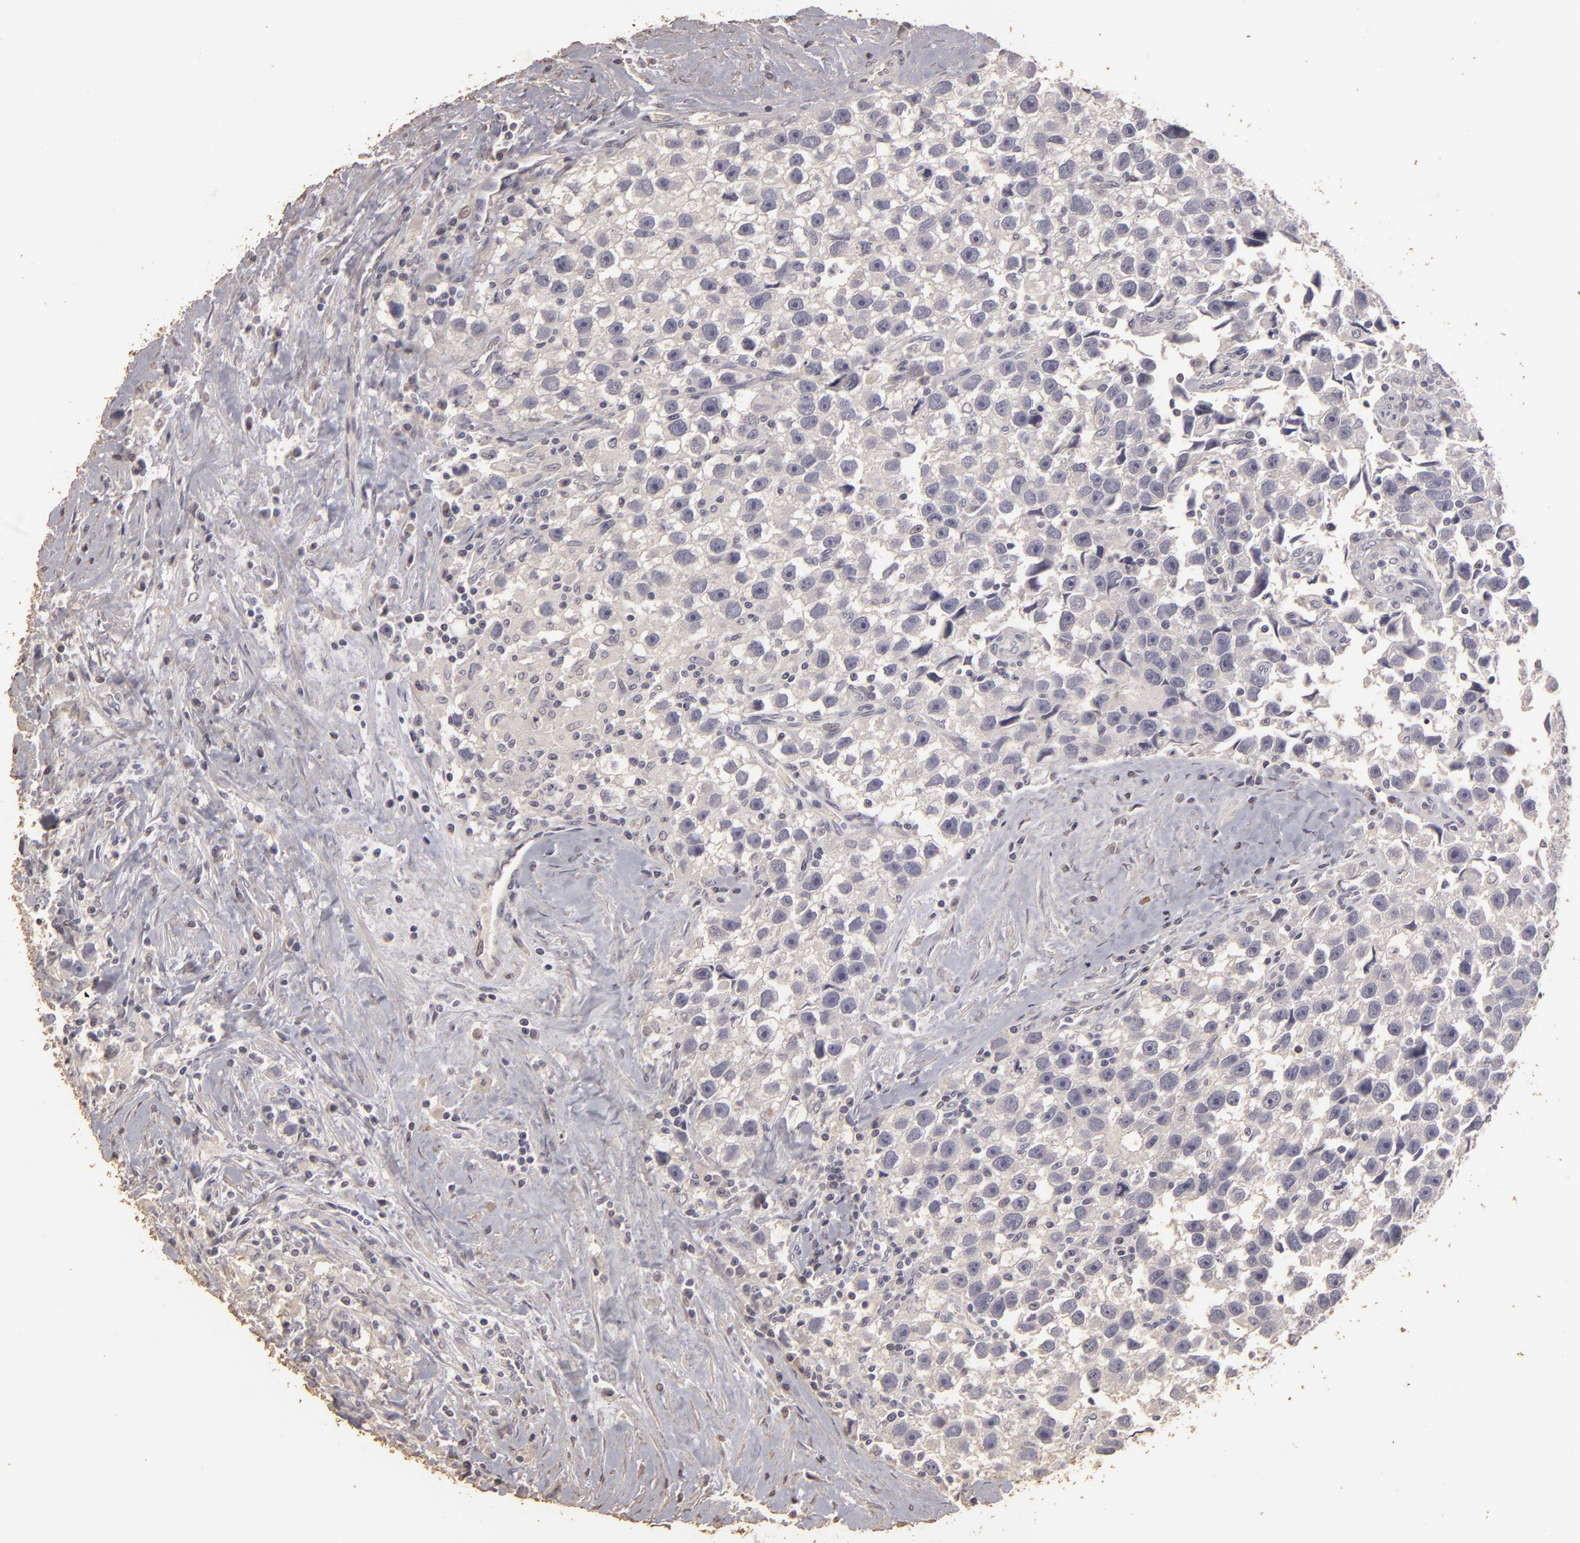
{"staining": {"intensity": "negative", "quantity": "none", "location": "none"}, "tissue": "testis cancer", "cell_type": "Tumor cells", "image_type": "cancer", "snomed": [{"axis": "morphology", "description": "Seminoma, NOS"}, {"axis": "topography", "description": "Testis"}], "caption": "High power microscopy histopathology image of an immunohistochemistry (IHC) histopathology image of testis cancer (seminoma), revealing no significant expression in tumor cells.", "gene": "BCL2L13", "patient": {"sex": "male", "age": 43}}